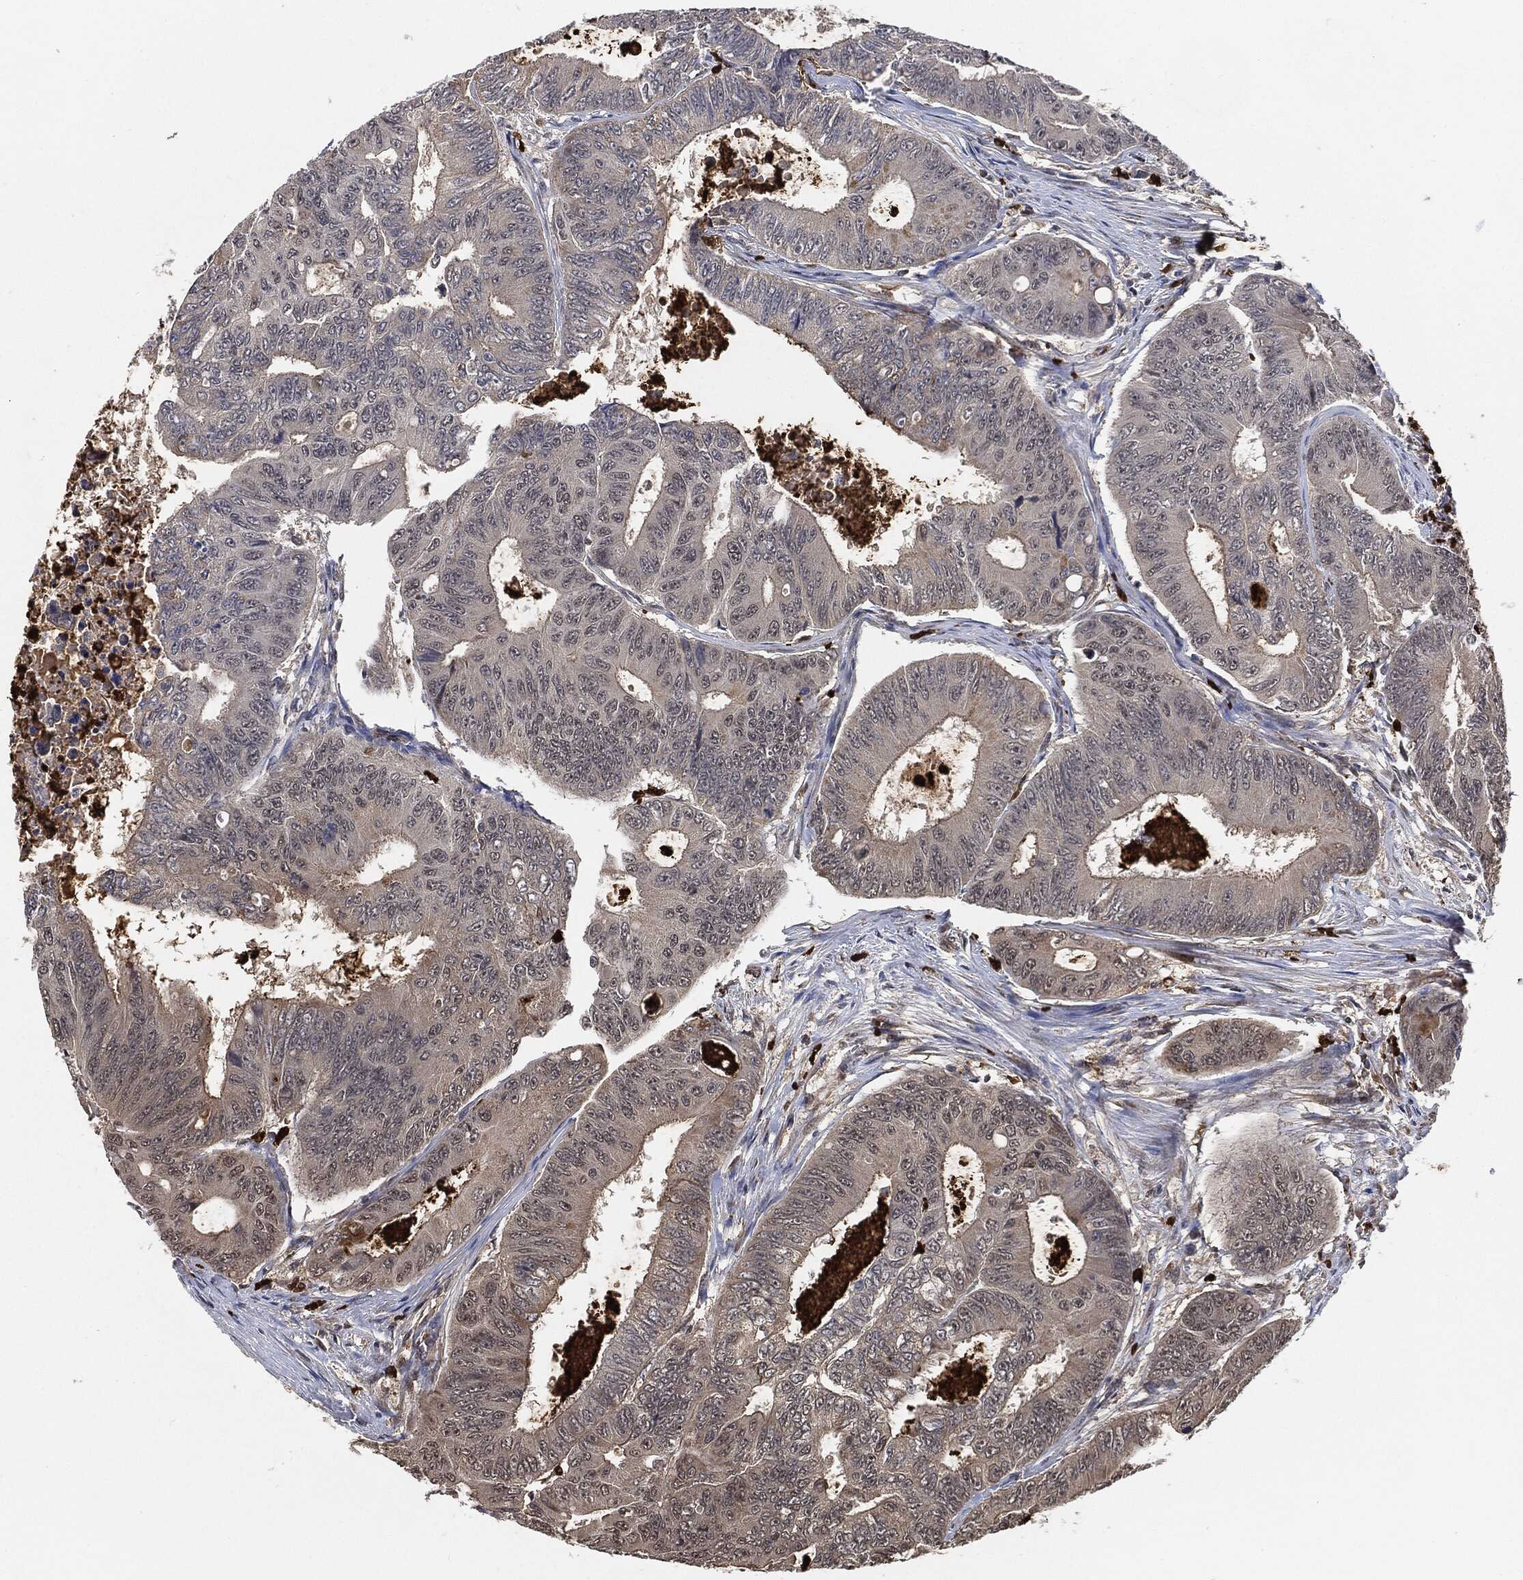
{"staining": {"intensity": "negative", "quantity": "none", "location": "none"}, "tissue": "colorectal cancer", "cell_type": "Tumor cells", "image_type": "cancer", "snomed": [{"axis": "morphology", "description": "Adenocarcinoma, NOS"}, {"axis": "topography", "description": "Colon"}], "caption": "This is an IHC image of human adenocarcinoma (colorectal). There is no staining in tumor cells.", "gene": "S100A9", "patient": {"sex": "female", "age": 48}}